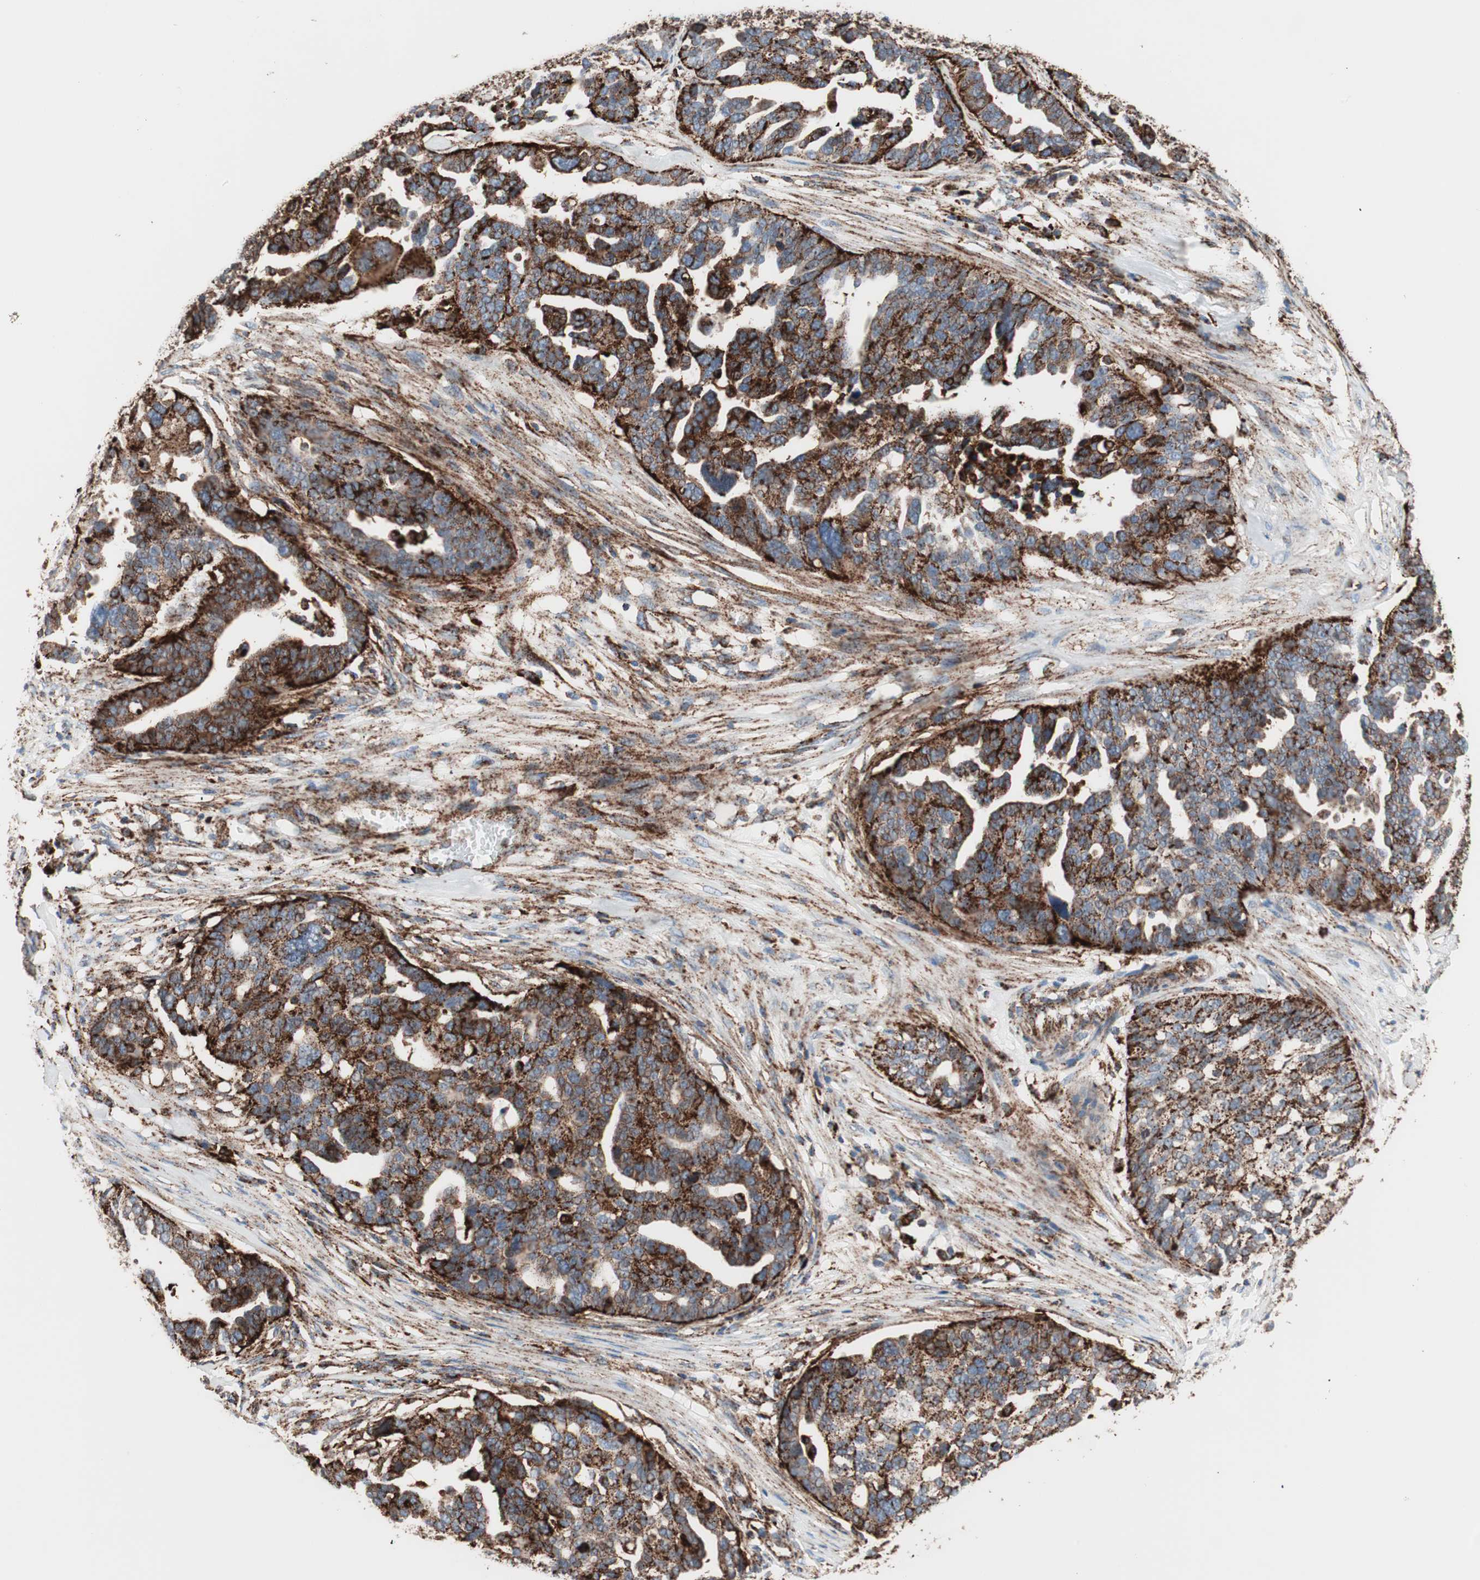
{"staining": {"intensity": "strong", "quantity": ">75%", "location": "cytoplasmic/membranous"}, "tissue": "ovarian cancer", "cell_type": "Tumor cells", "image_type": "cancer", "snomed": [{"axis": "morphology", "description": "Cystadenocarcinoma, serous, NOS"}, {"axis": "topography", "description": "Ovary"}], "caption": "Human ovarian cancer (serous cystadenocarcinoma) stained for a protein (brown) exhibits strong cytoplasmic/membranous positive positivity in about >75% of tumor cells.", "gene": "LAMP1", "patient": {"sex": "female", "age": 59}}